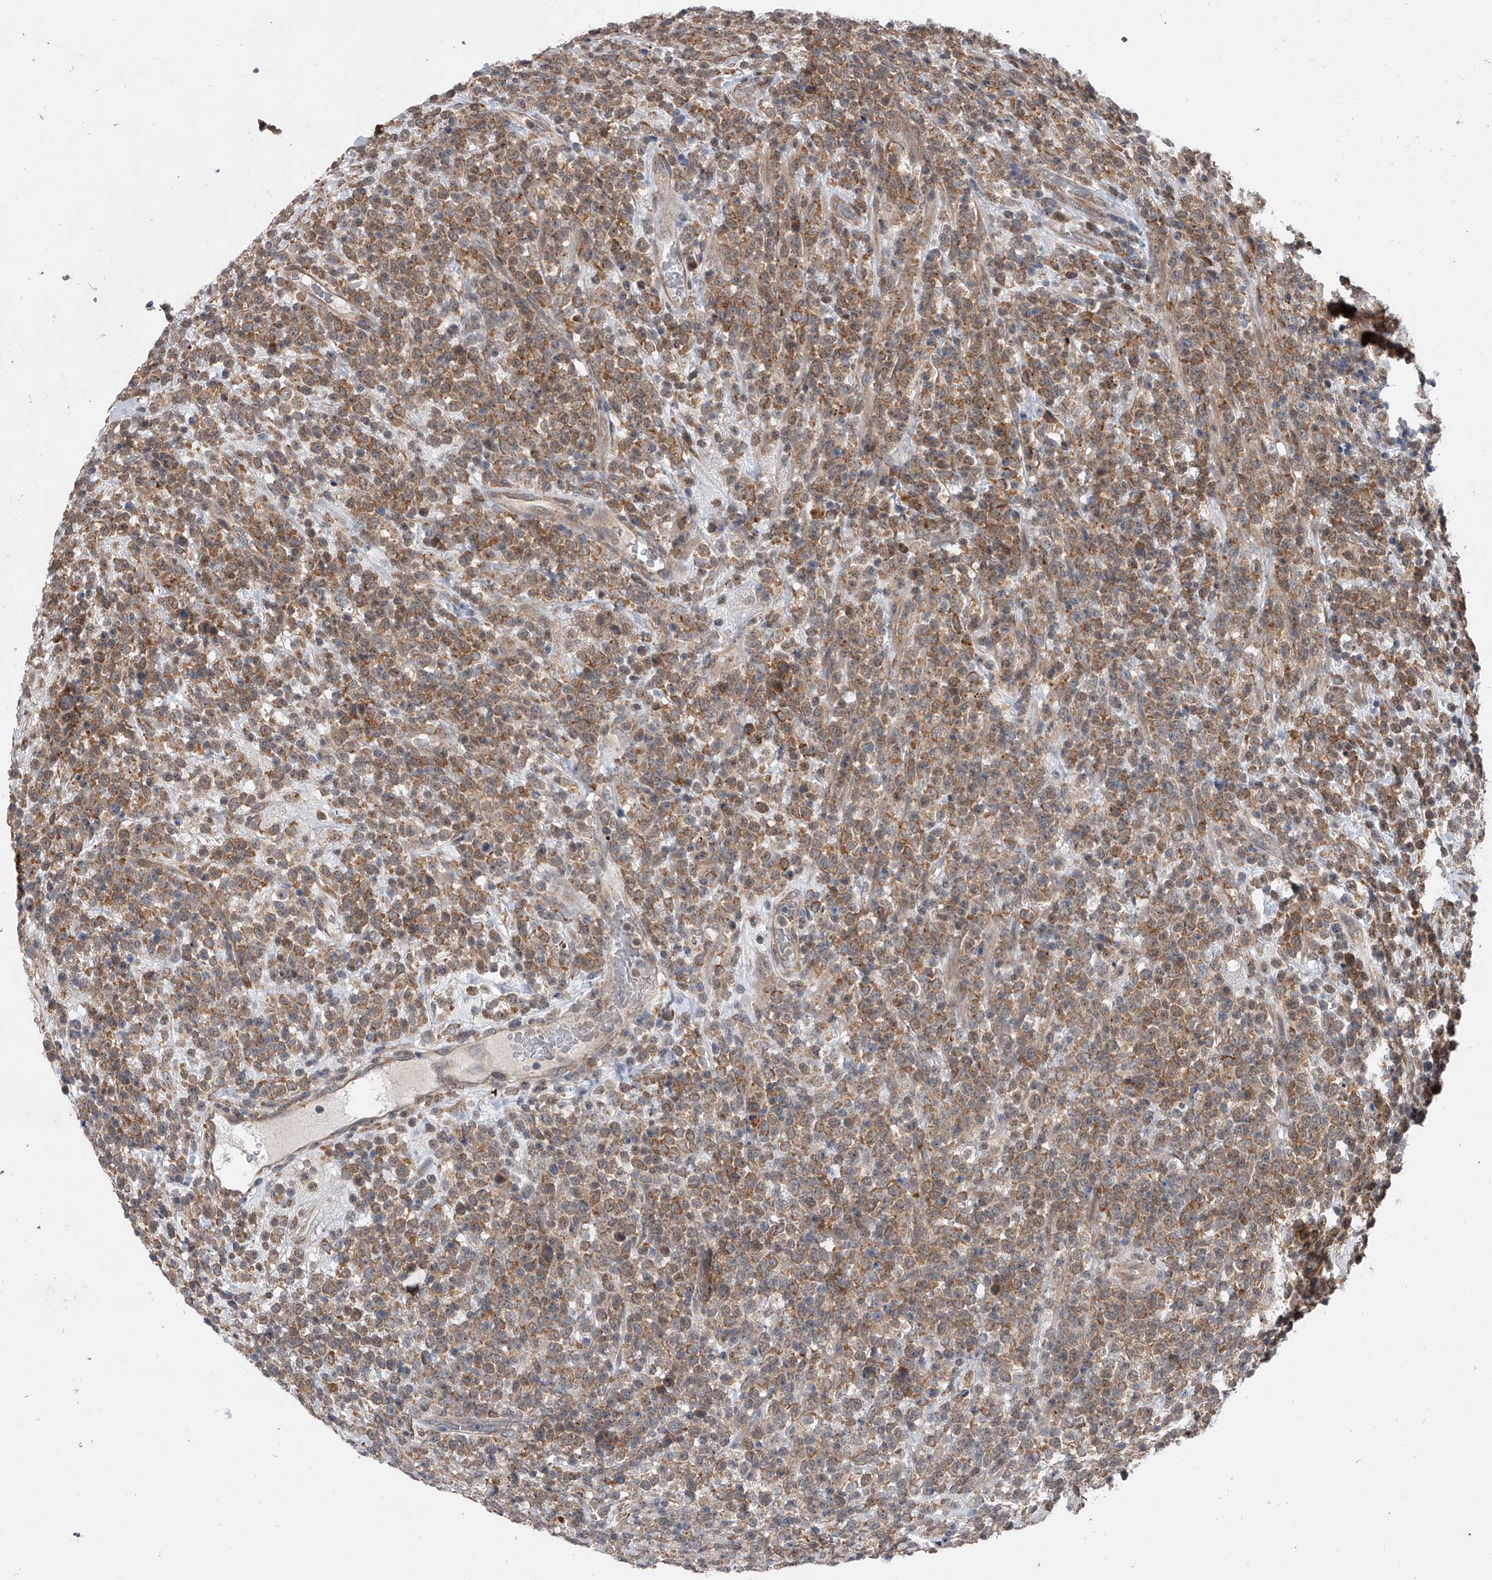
{"staining": {"intensity": "moderate", "quantity": ">75%", "location": "cytoplasmic/membranous"}, "tissue": "lymphoma", "cell_type": "Tumor cells", "image_type": "cancer", "snomed": [{"axis": "morphology", "description": "Malignant lymphoma, non-Hodgkin's type, High grade"}, {"axis": "topography", "description": "Colon"}], "caption": "Immunohistochemical staining of lymphoma demonstrates medium levels of moderate cytoplasmic/membranous staining in about >75% of tumor cells.", "gene": "GEMIN8", "patient": {"sex": "female", "age": 53}}